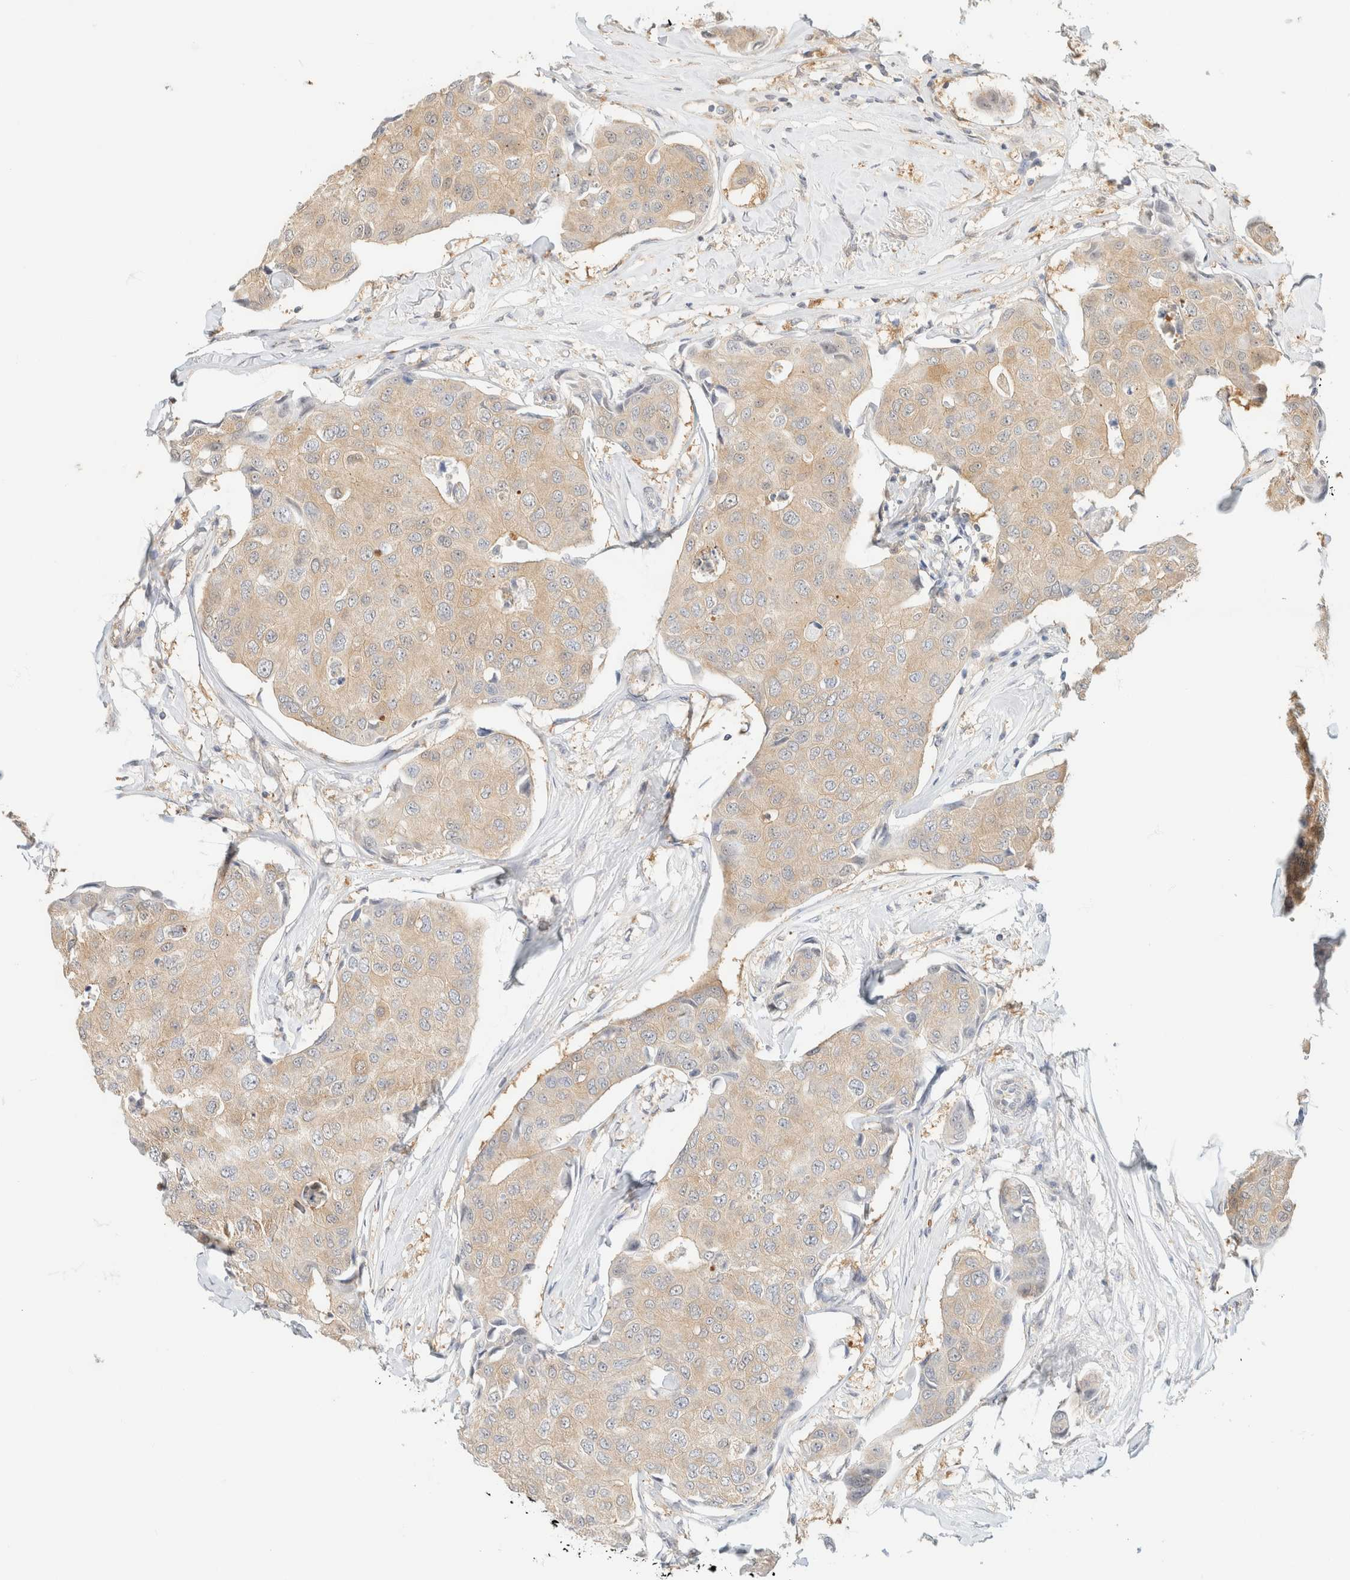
{"staining": {"intensity": "weak", "quantity": "25%-75%", "location": "cytoplasmic/membranous"}, "tissue": "breast cancer", "cell_type": "Tumor cells", "image_type": "cancer", "snomed": [{"axis": "morphology", "description": "Duct carcinoma"}, {"axis": "topography", "description": "Breast"}], "caption": "A photomicrograph of human breast cancer (intraductal carcinoma) stained for a protein displays weak cytoplasmic/membranous brown staining in tumor cells. The staining is performed using DAB brown chromogen to label protein expression. The nuclei are counter-stained blue using hematoxylin.", "gene": "GPI", "patient": {"sex": "female", "age": 80}}